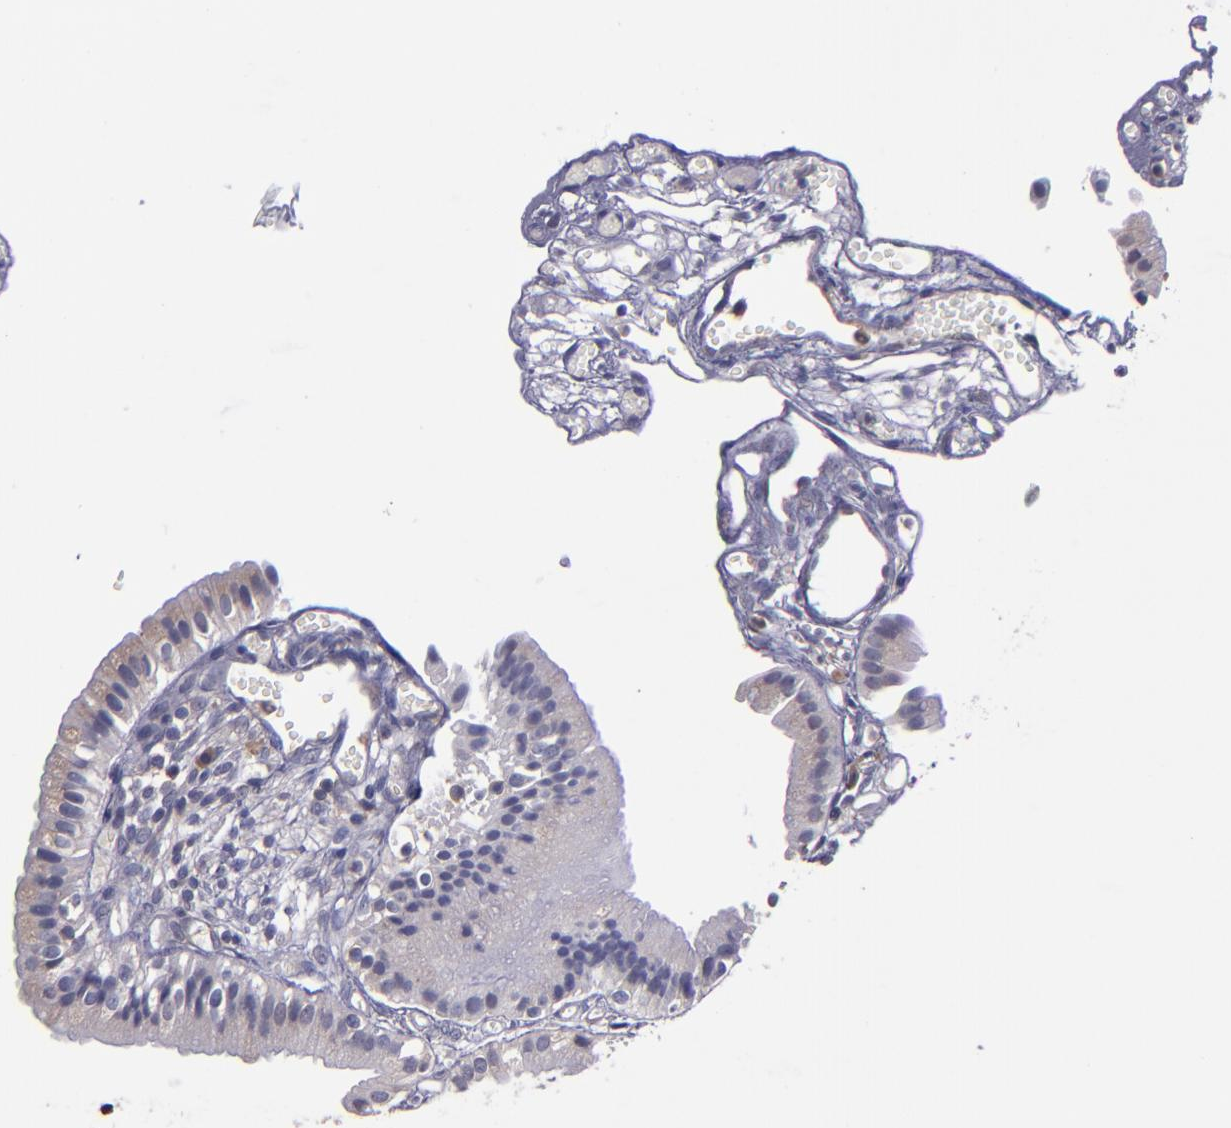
{"staining": {"intensity": "weak", "quantity": ">75%", "location": "cytoplasmic/membranous"}, "tissue": "gallbladder", "cell_type": "Glandular cells", "image_type": "normal", "snomed": [{"axis": "morphology", "description": "Normal tissue, NOS"}, {"axis": "topography", "description": "Gallbladder"}], "caption": "Glandular cells display low levels of weak cytoplasmic/membranous expression in approximately >75% of cells in benign human gallbladder. The protein of interest is stained brown, and the nuclei are stained in blue (DAB (3,3'-diaminobenzidine) IHC with brightfield microscopy, high magnification).", "gene": "CARS1", "patient": {"sex": "male", "age": 65}}